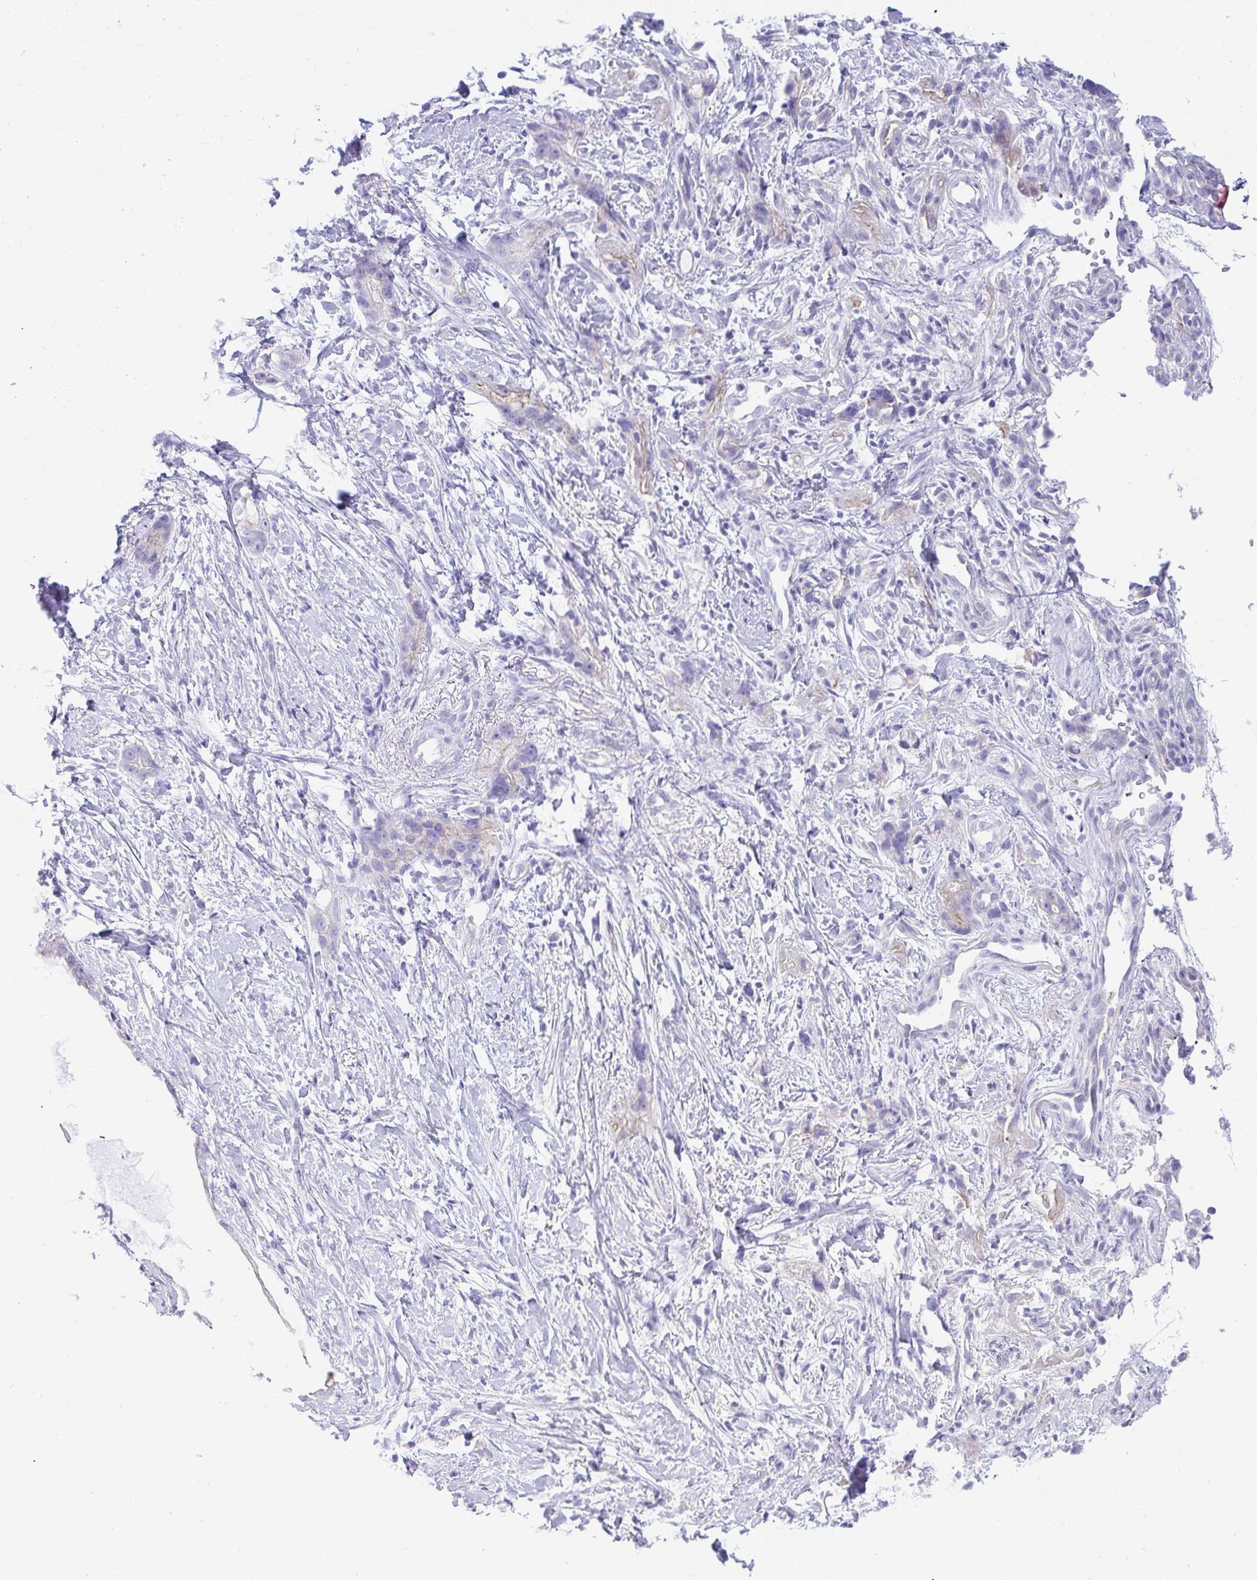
{"staining": {"intensity": "negative", "quantity": "none", "location": "none"}, "tissue": "stomach cancer", "cell_type": "Tumor cells", "image_type": "cancer", "snomed": [{"axis": "morphology", "description": "Adenocarcinoma, NOS"}, {"axis": "topography", "description": "Stomach"}], "caption": "Histopathology image shows no significant protein expression in tumor cells of stomach cancer (adenocarcinoma). The staining is performed using DAB brown chromogen with nuclei counter-stained in using hematoxylin.", "gene": "RASL10A", "patient": {"sex": "male", "age": 55}}